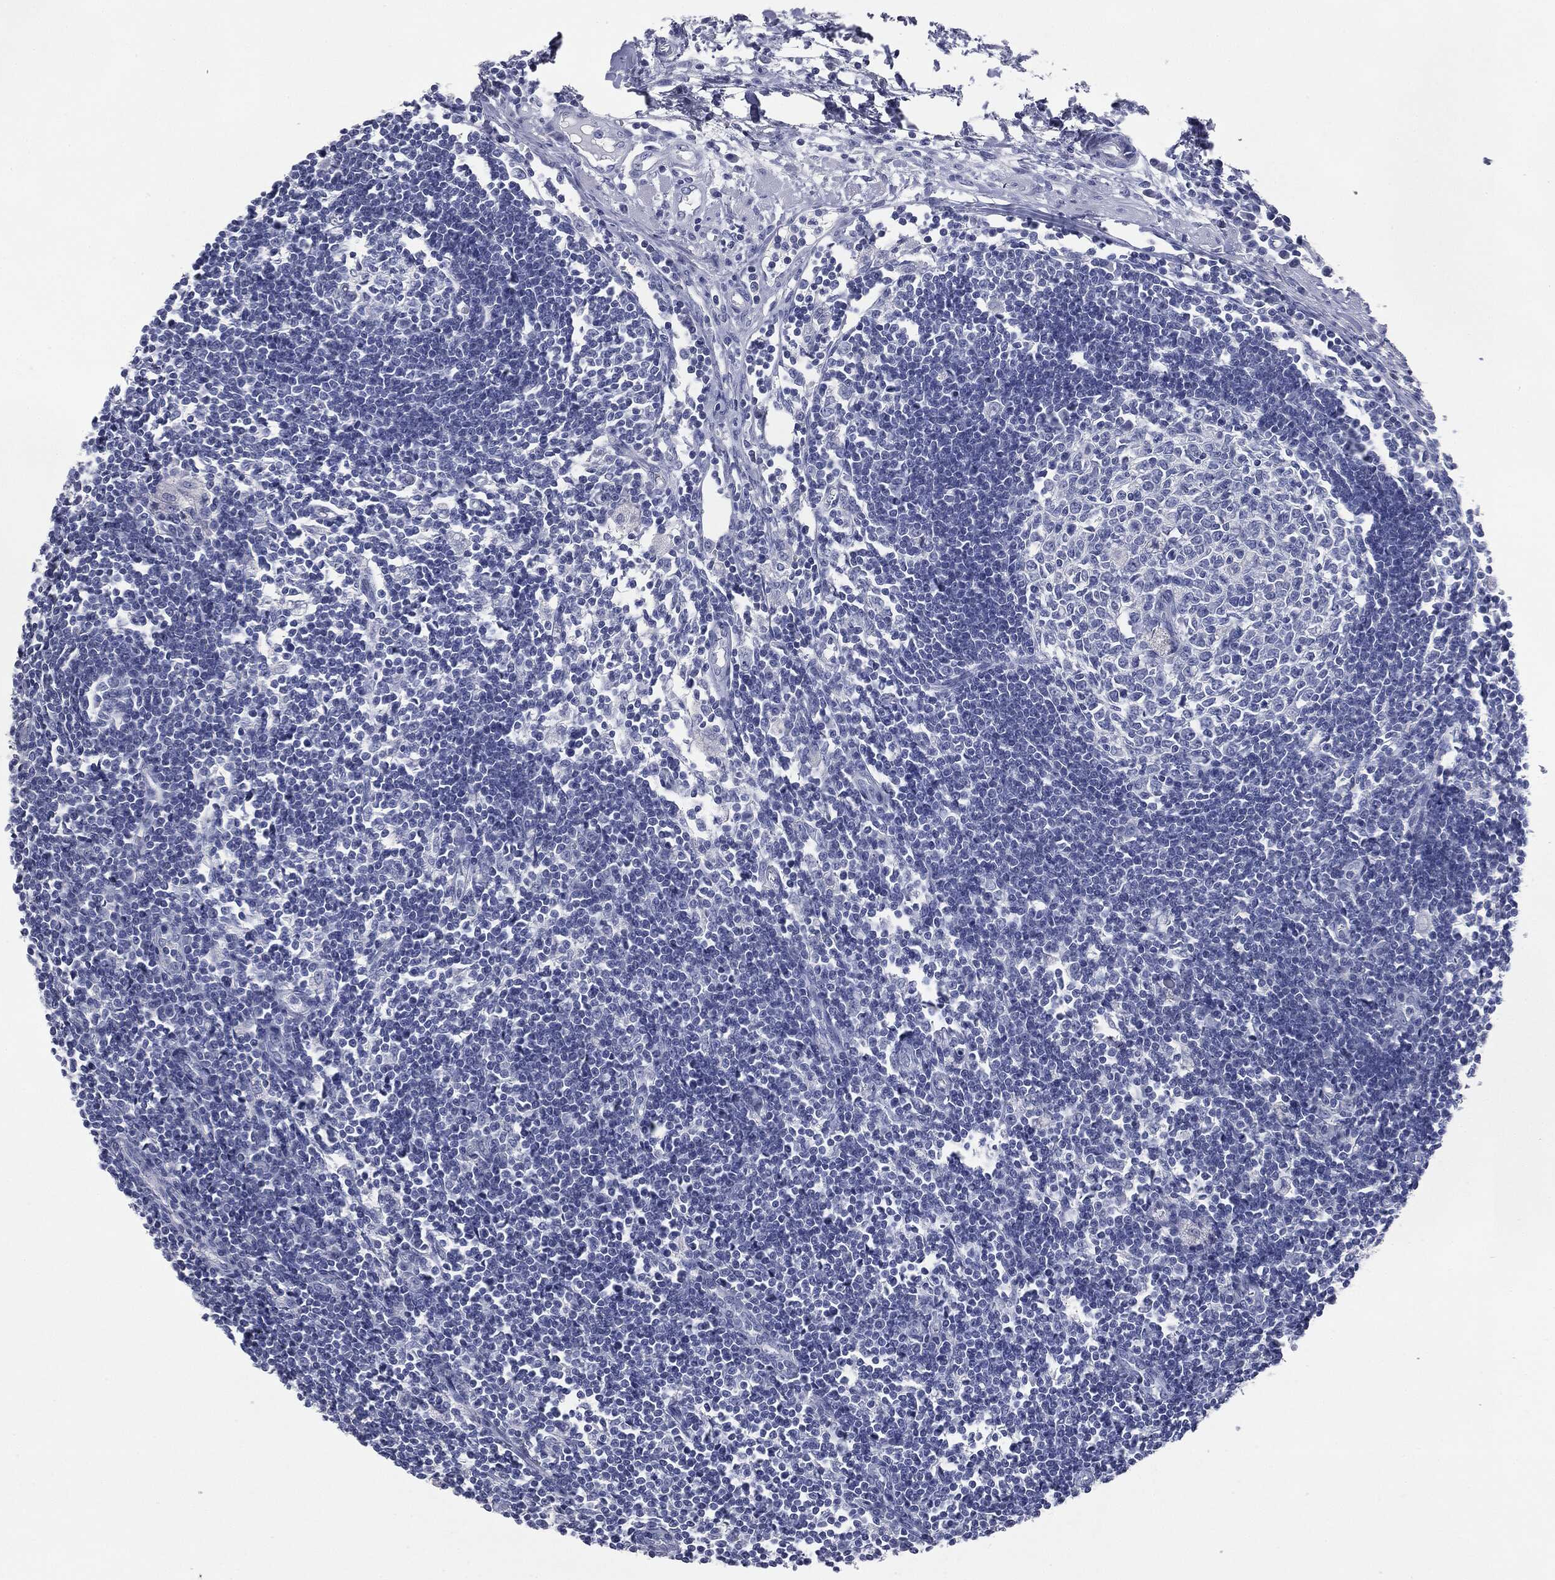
{"staining": {"intensity": "negative", "quantity": "none", "location": "none"}, "tissue": "lymph node", "cell_type": "Germinal center cells", "image_type": "normal", "snomed": [{"axis": "morphology", "description": "Normal tissue, NOS"}, {"axis": "morphology", "description": "Adenocarcinoma, NOS"}, {"axis": "topography", "description": "Lymph node"}, {"axis": "topography", "description": "Pancreas"}], "caption": "Germinal center cells show no significant positivity in unremarkable lymph node.", "gene": "ATP2A1", "patient": {"sex": "female", "age": 58}}